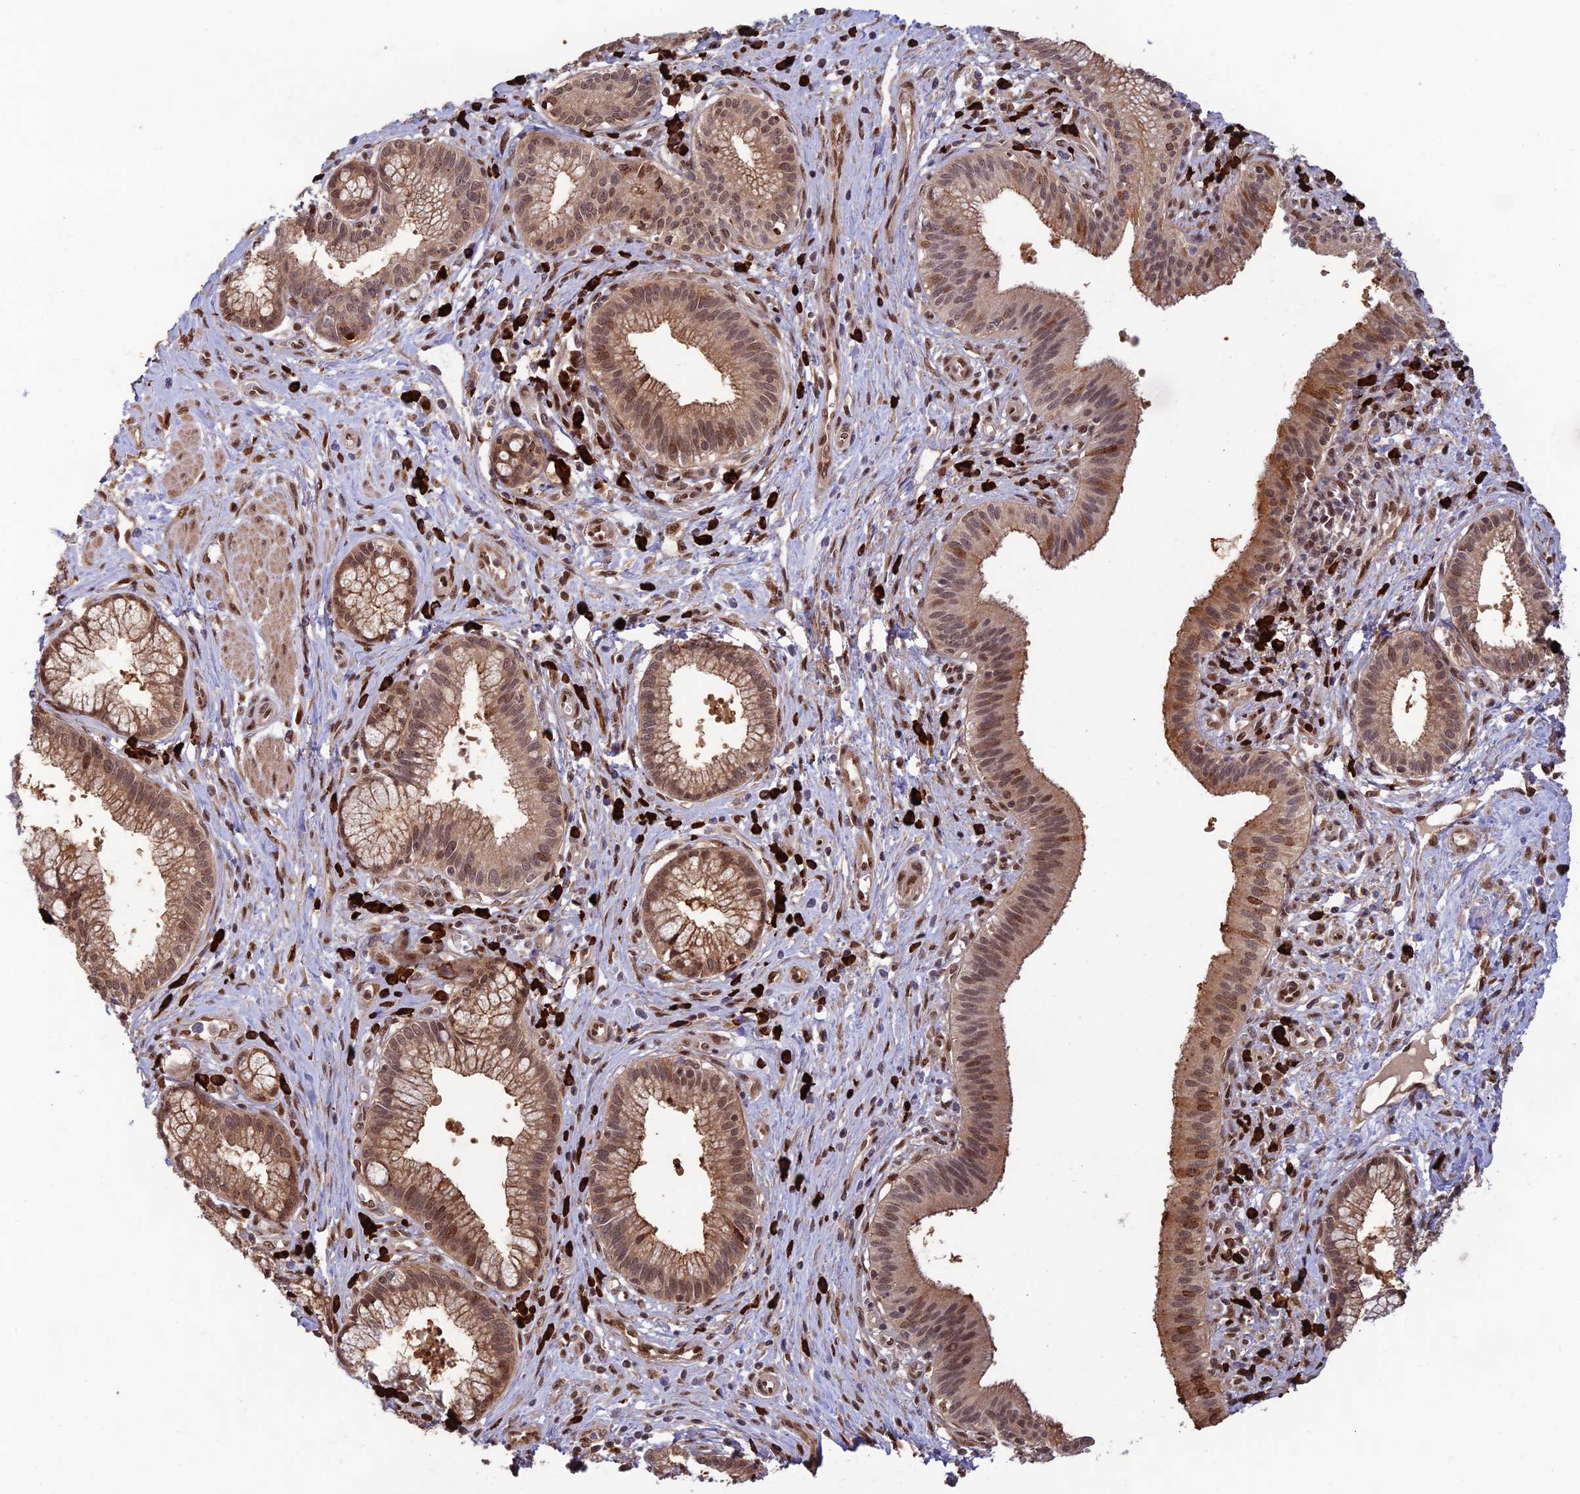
{"staining": {"intensity": "moderate", "quantity": ">75%", "location": "cytoplasmic/membranous,nuclear"}, "tissue": "pancreatic cancer", "cell_type": "Tumor cells", "image_type": "cancer", "snomed": [{"axis": "morphology", "description": "Adenocarcinoma, NOS"}, {"axis": "topography", "description": "Pancreas"}], "caption": "Immunohistochemical staining of human adenocarcinoma (pancreatic) shows medium levels of moderate cytoplasmic/membranous and nuclear protein staining in approximately >75% of tumor cells.", "gene": "ZNF565", "patient": {"sex": "male", "age": 72}}